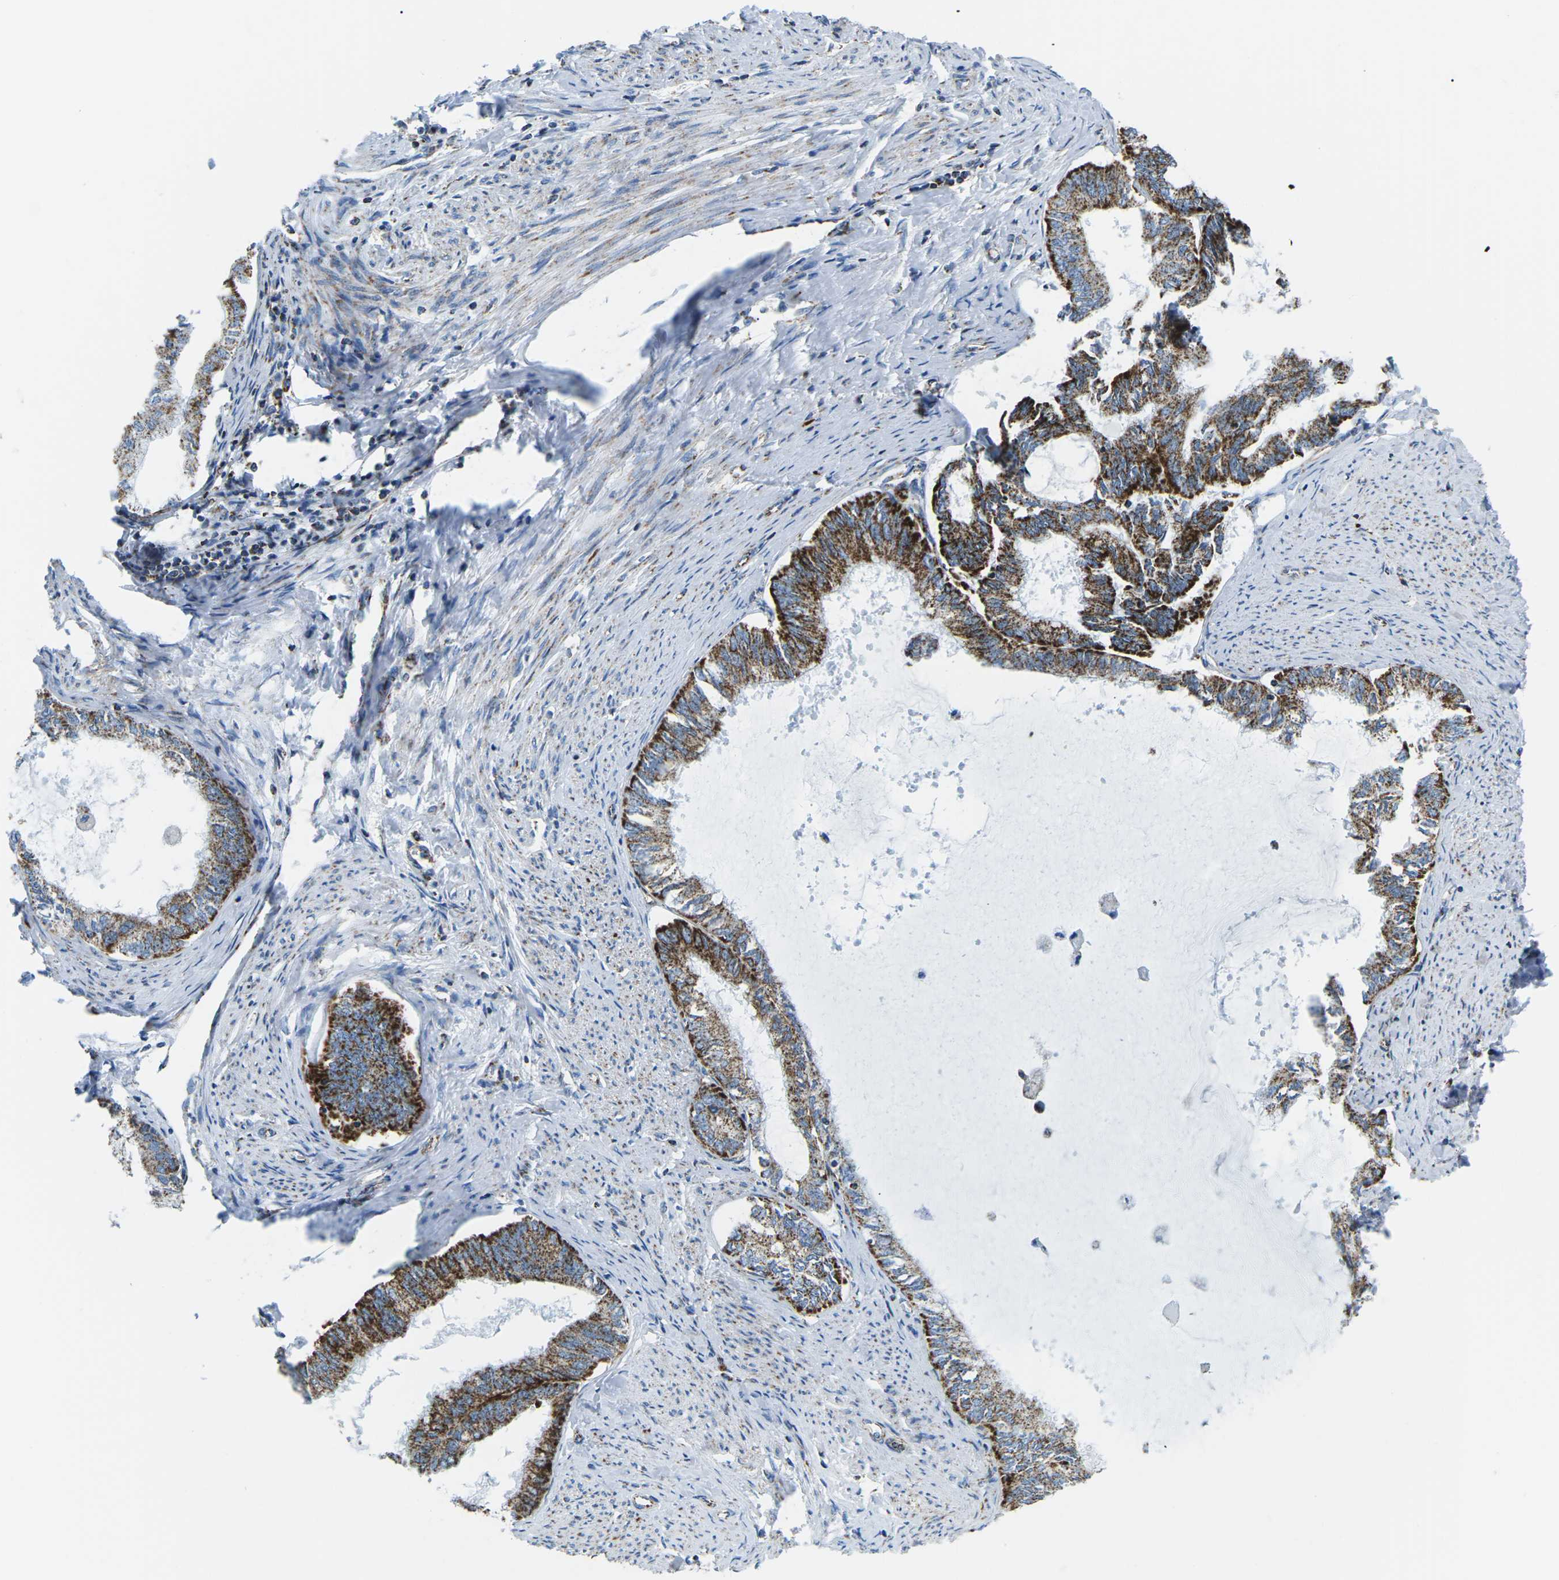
{"staining": {"intensity": "strong", "quantity": ">75%", "location": "cytoplasmic/membranous"}, "tissue": "endometrial cancer", "cell_type": "Tumor cells", "image_type": "cancer", "snomed": [{"axis": "morphology", "description": "Adenocarcinoma, NOS"}, {"axis": "topography", "description": "Endometrium"}], "caption": "A high-resolution micrograph shows IHC staining of adenocarcinoma (endometrial), which demonstrates strong cytoplasmic/membranous expression in approximately >75% of tumor cells.", "gene": "COX6C", "patient": {"sex": "female", "age": 86}}